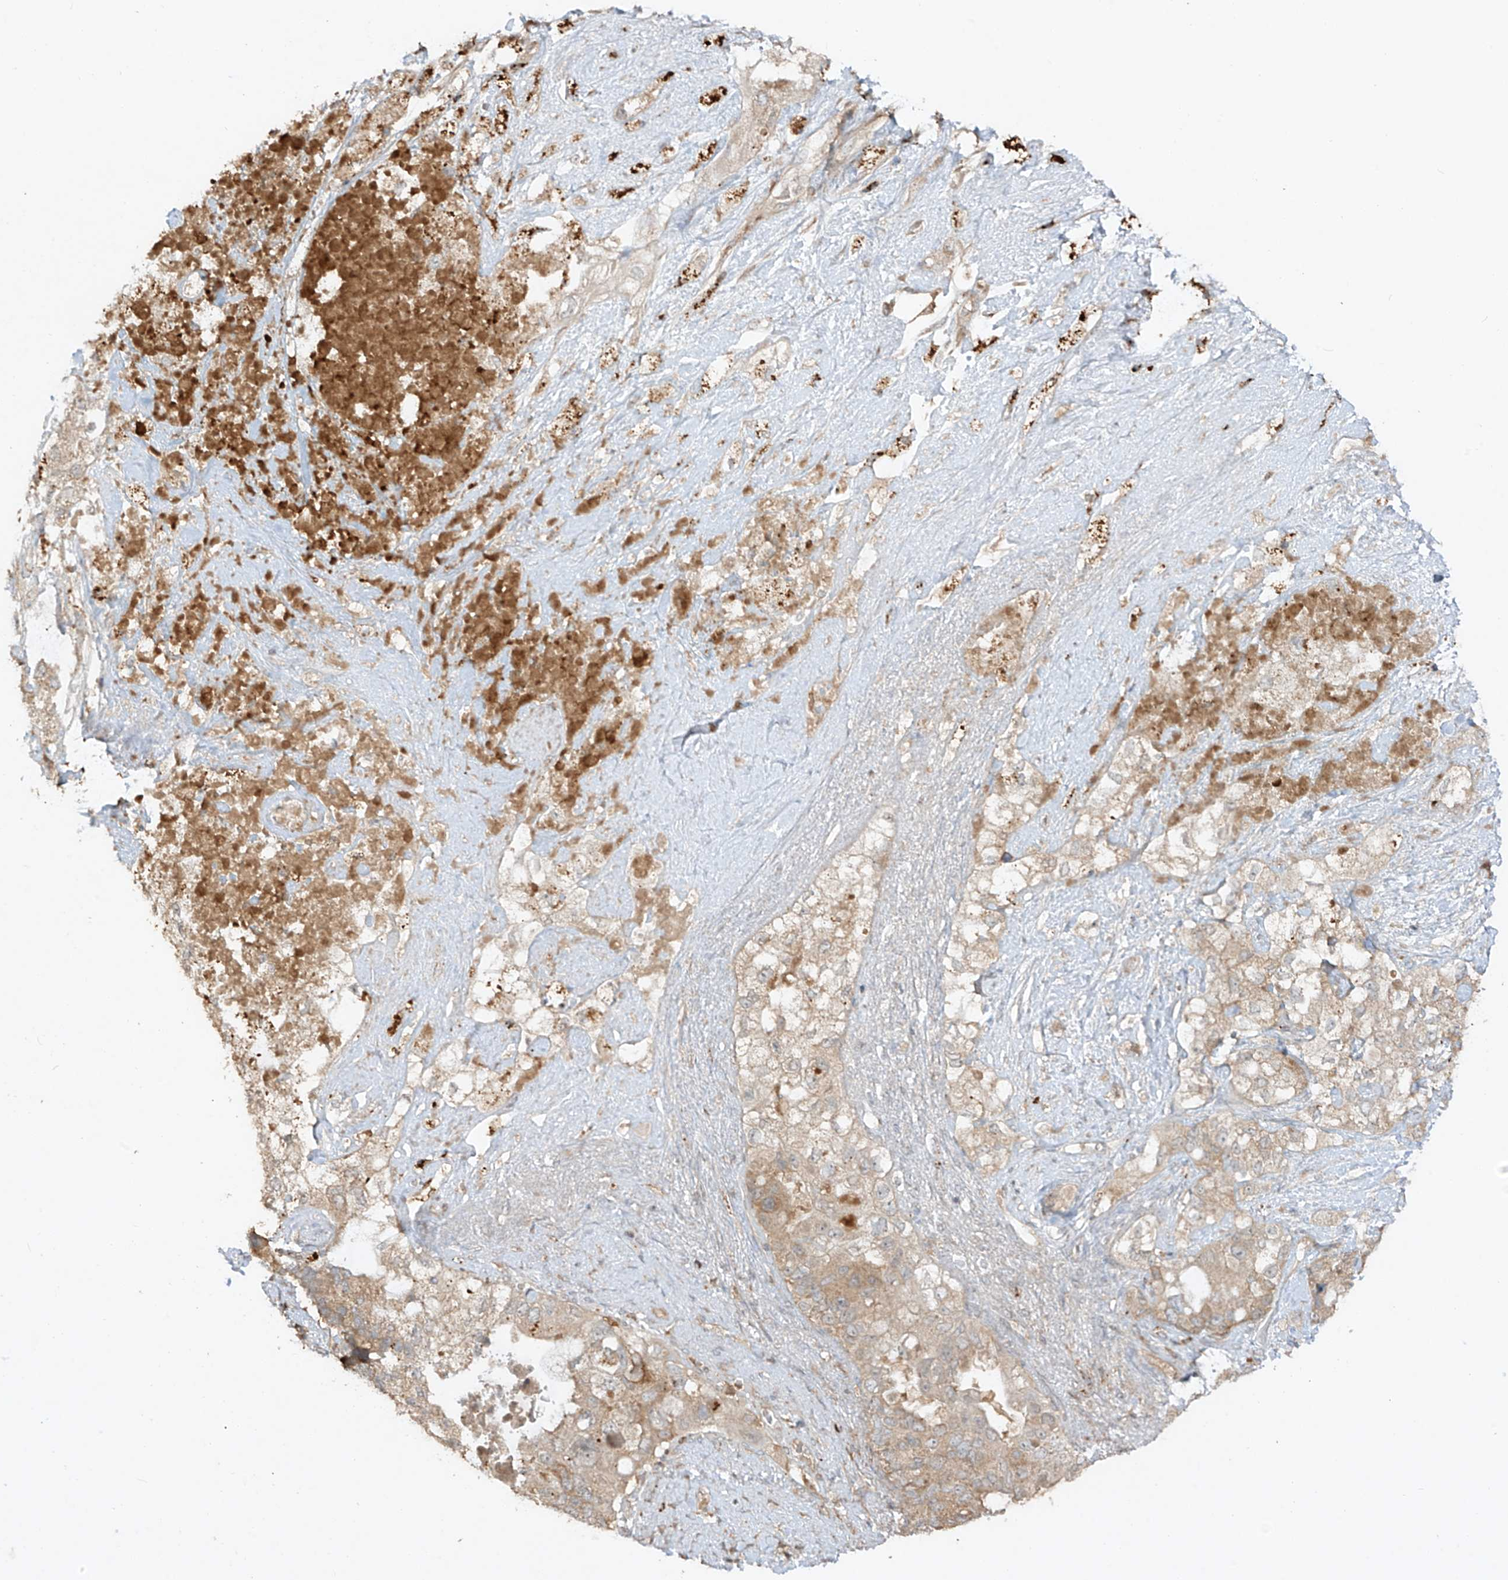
{"staining": {"intensity": "moderate", "quantity": "25%-75%", "location": "cytoplasmic/membranous"}, "tissue": "pancreatic cancer", "cell_type": "Tumor cells", "image_type": "cancer", "snomed": [{"axis": "morphology", "description": "Adenocarcinoma, NOS"}, {"axis": "topography", "description": "Pancreas"}], "caption": "Tumor cells reveal medium levels of moderate cytoplasmic/membranous positivity in approximately 25%-75% of cells in pancreatic cancer (adenocarcinoma).", "gene": "LDAH", "patient": {"sex": "female", "age": 56}}